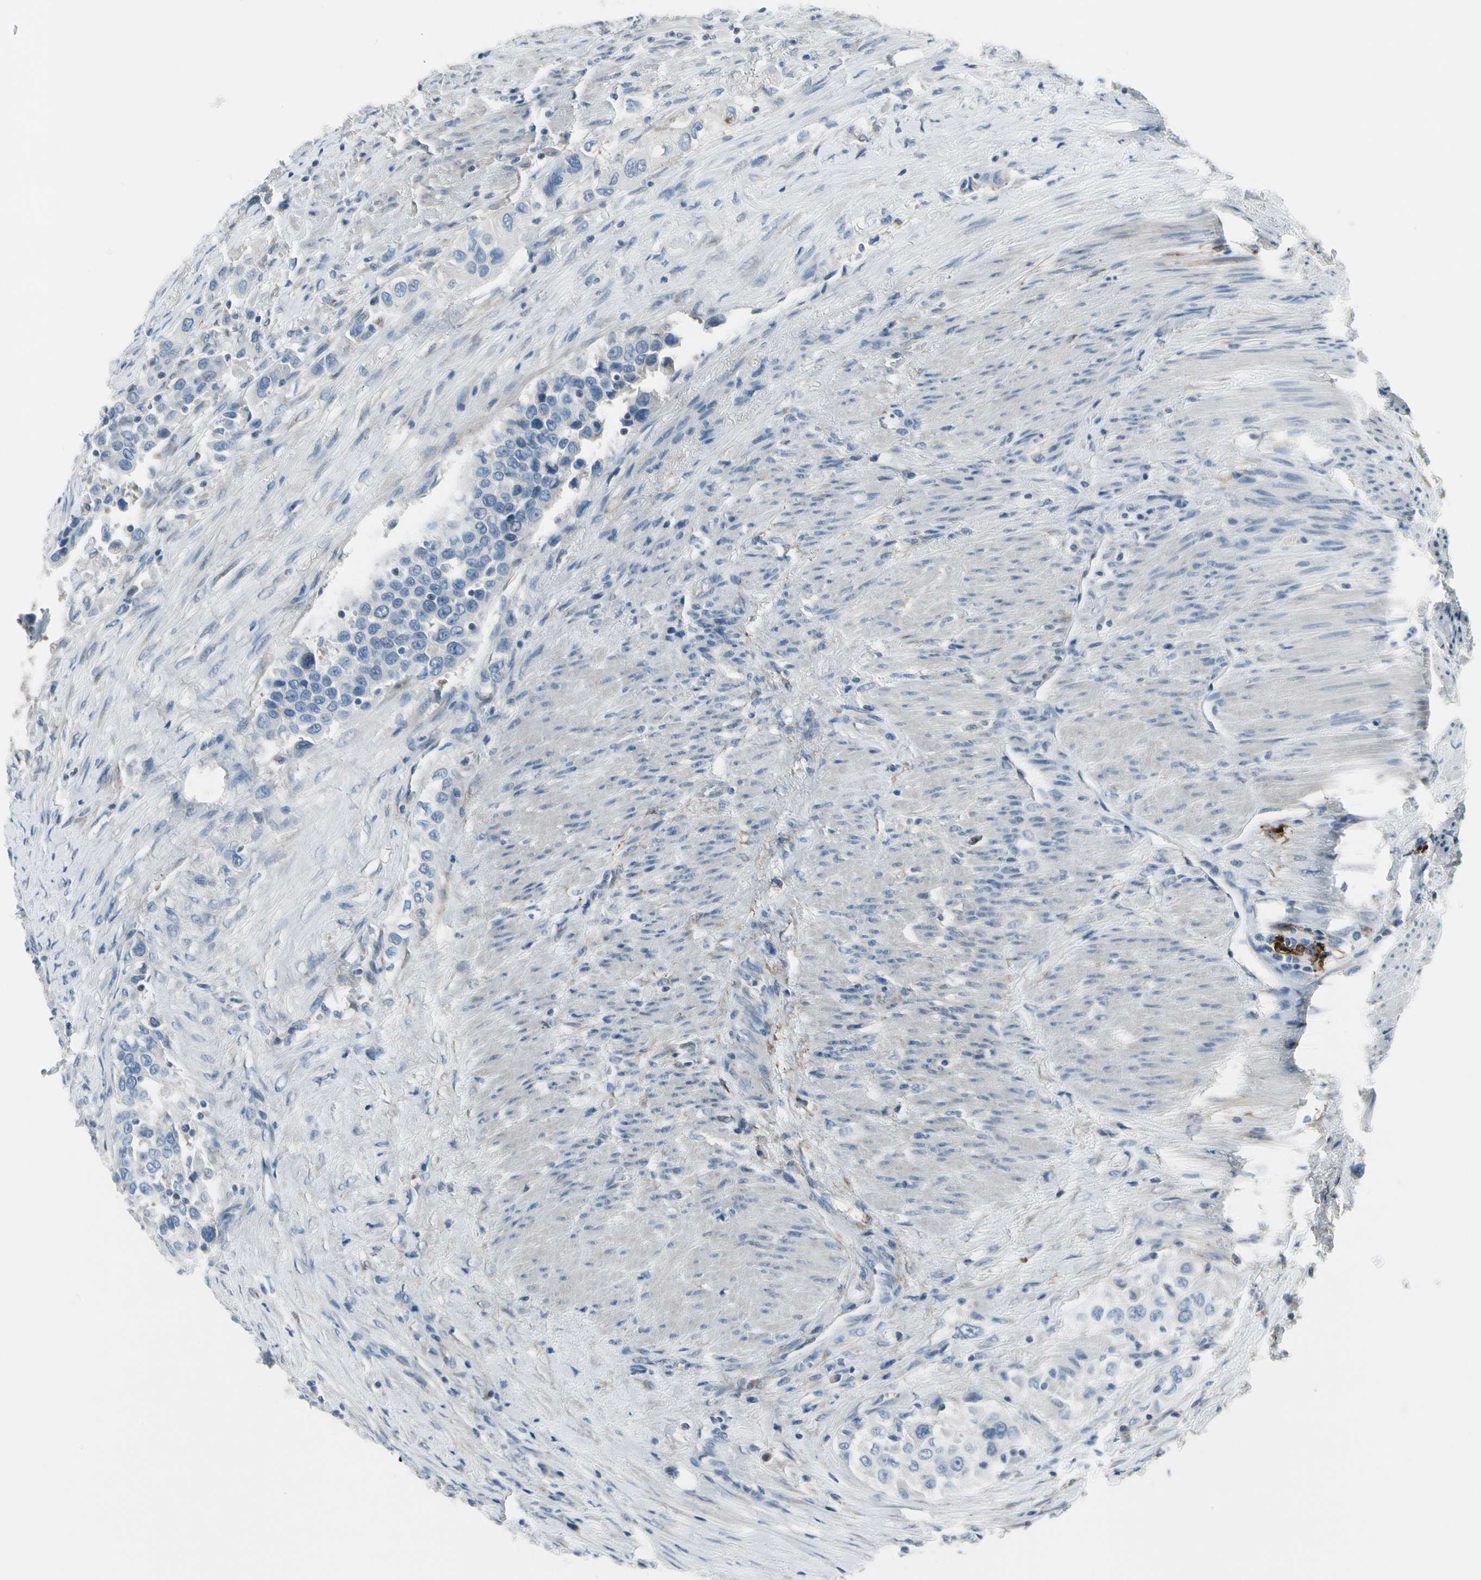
{"staining": {"intensity": "negative", "quantity": "none", "location": "none"}, "tissue": "urothelial cancer", "cell_type": "Tumor cells", "image_type": "cancer", "snomed": [{"axis": "morphology", "description": "Urothelial carcinoma, High grade"}, {"axis": "topography", "description": "Urinary bladder"}], "caption": "Tumor cells are negative for protein expression in human urothelial carcinoma (high-grade).", "gene": "PIGR", "patient": {"sex": "female", "age": 80}}